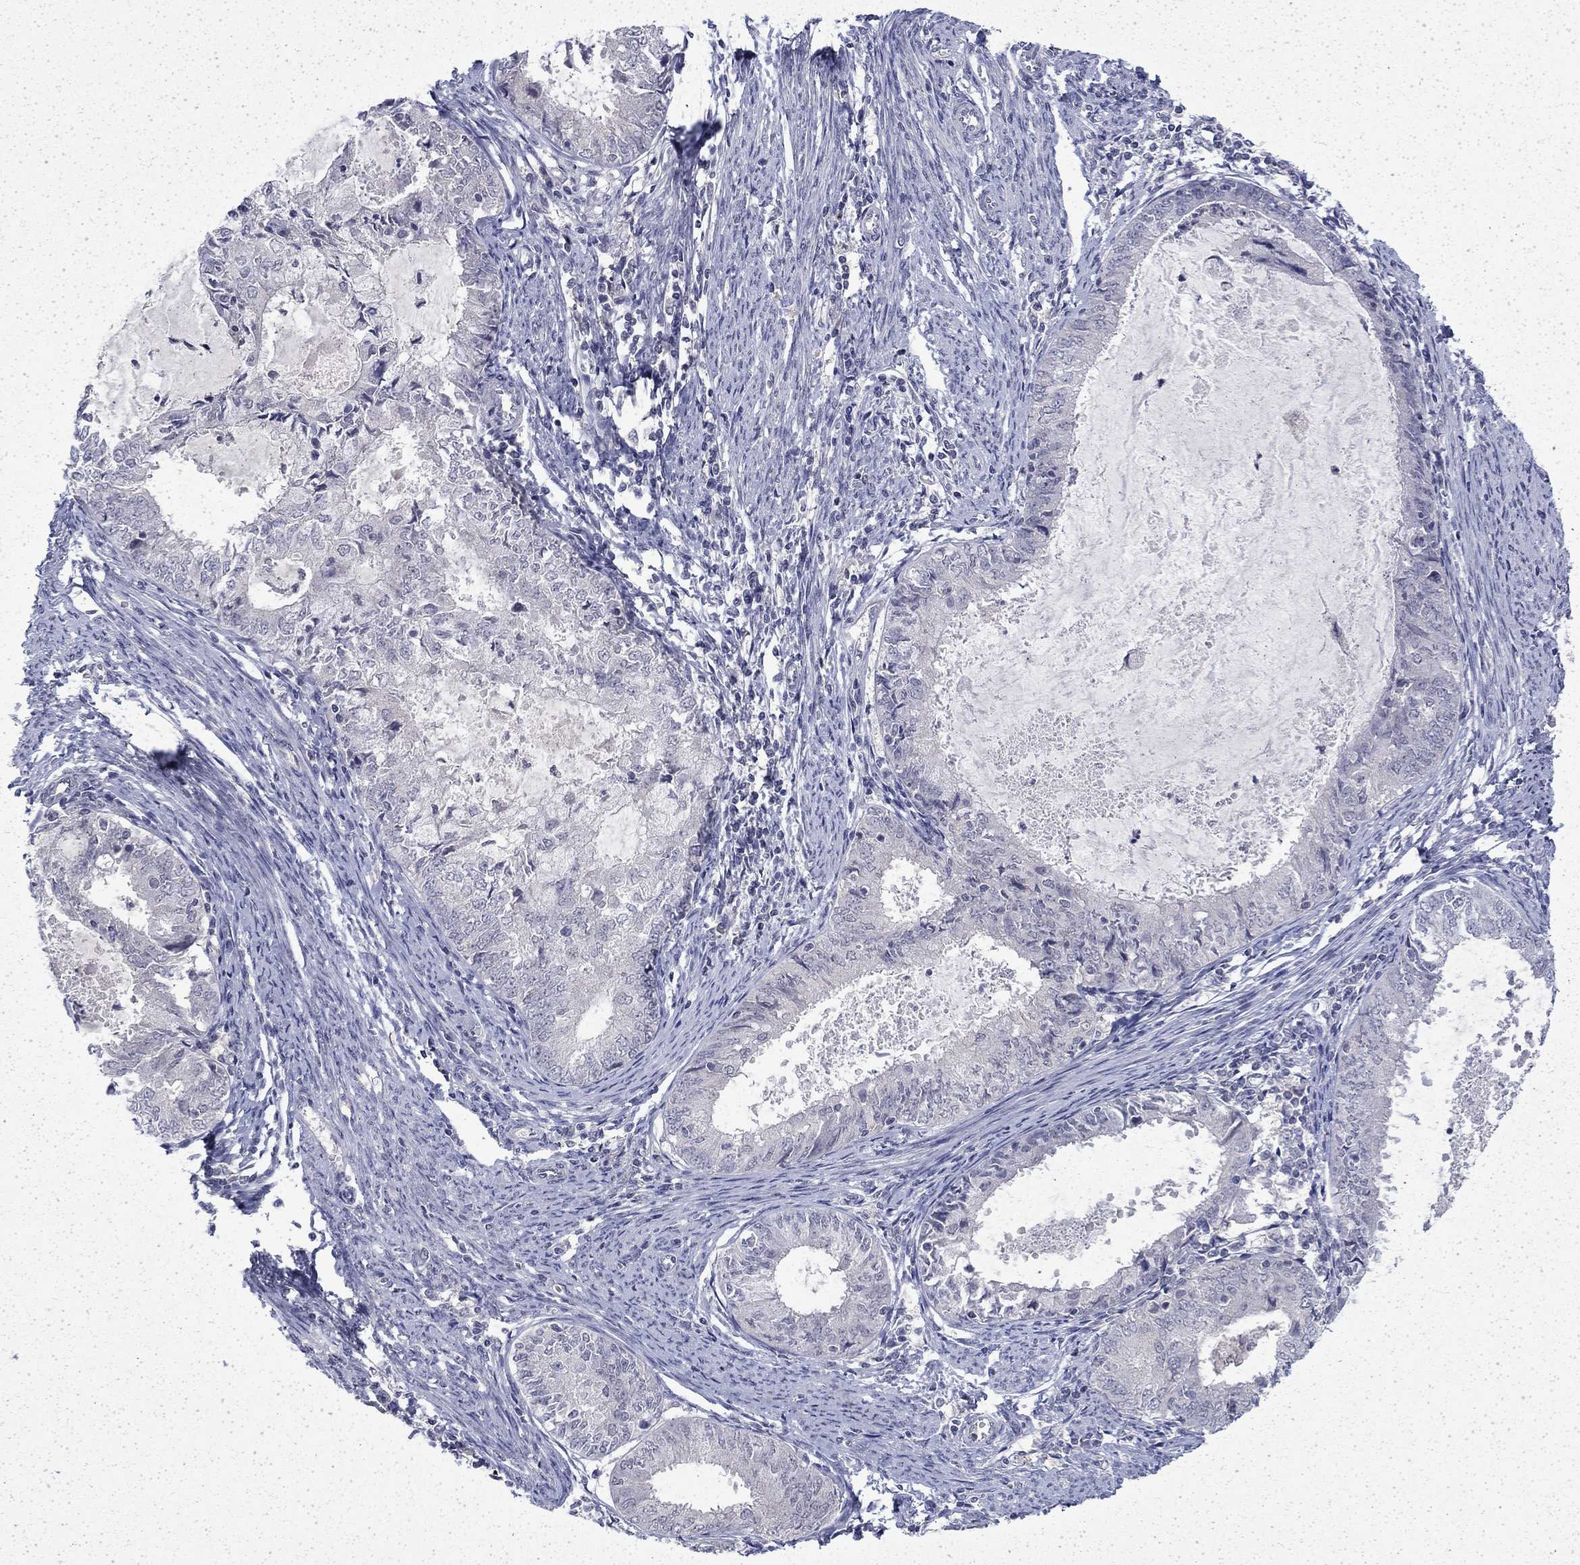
{"staining": {"intensity": "negative", "quantity": "none", "location": "none"}, "tissue": "endometrial cancer", "cell_type": "Tumor cells", "image_type": "cancer", "snomed": [{"axis": "morphology", "description": "Adenocarcinoma, NOS"}, {"axis": "topography", "description": "Endometrium"}], "caption": "There is no significant staining in tumor cells of endometrial adenocarcinoma.", "gene": "CHAT", "patient": {"sex": "female", "age": 57}}